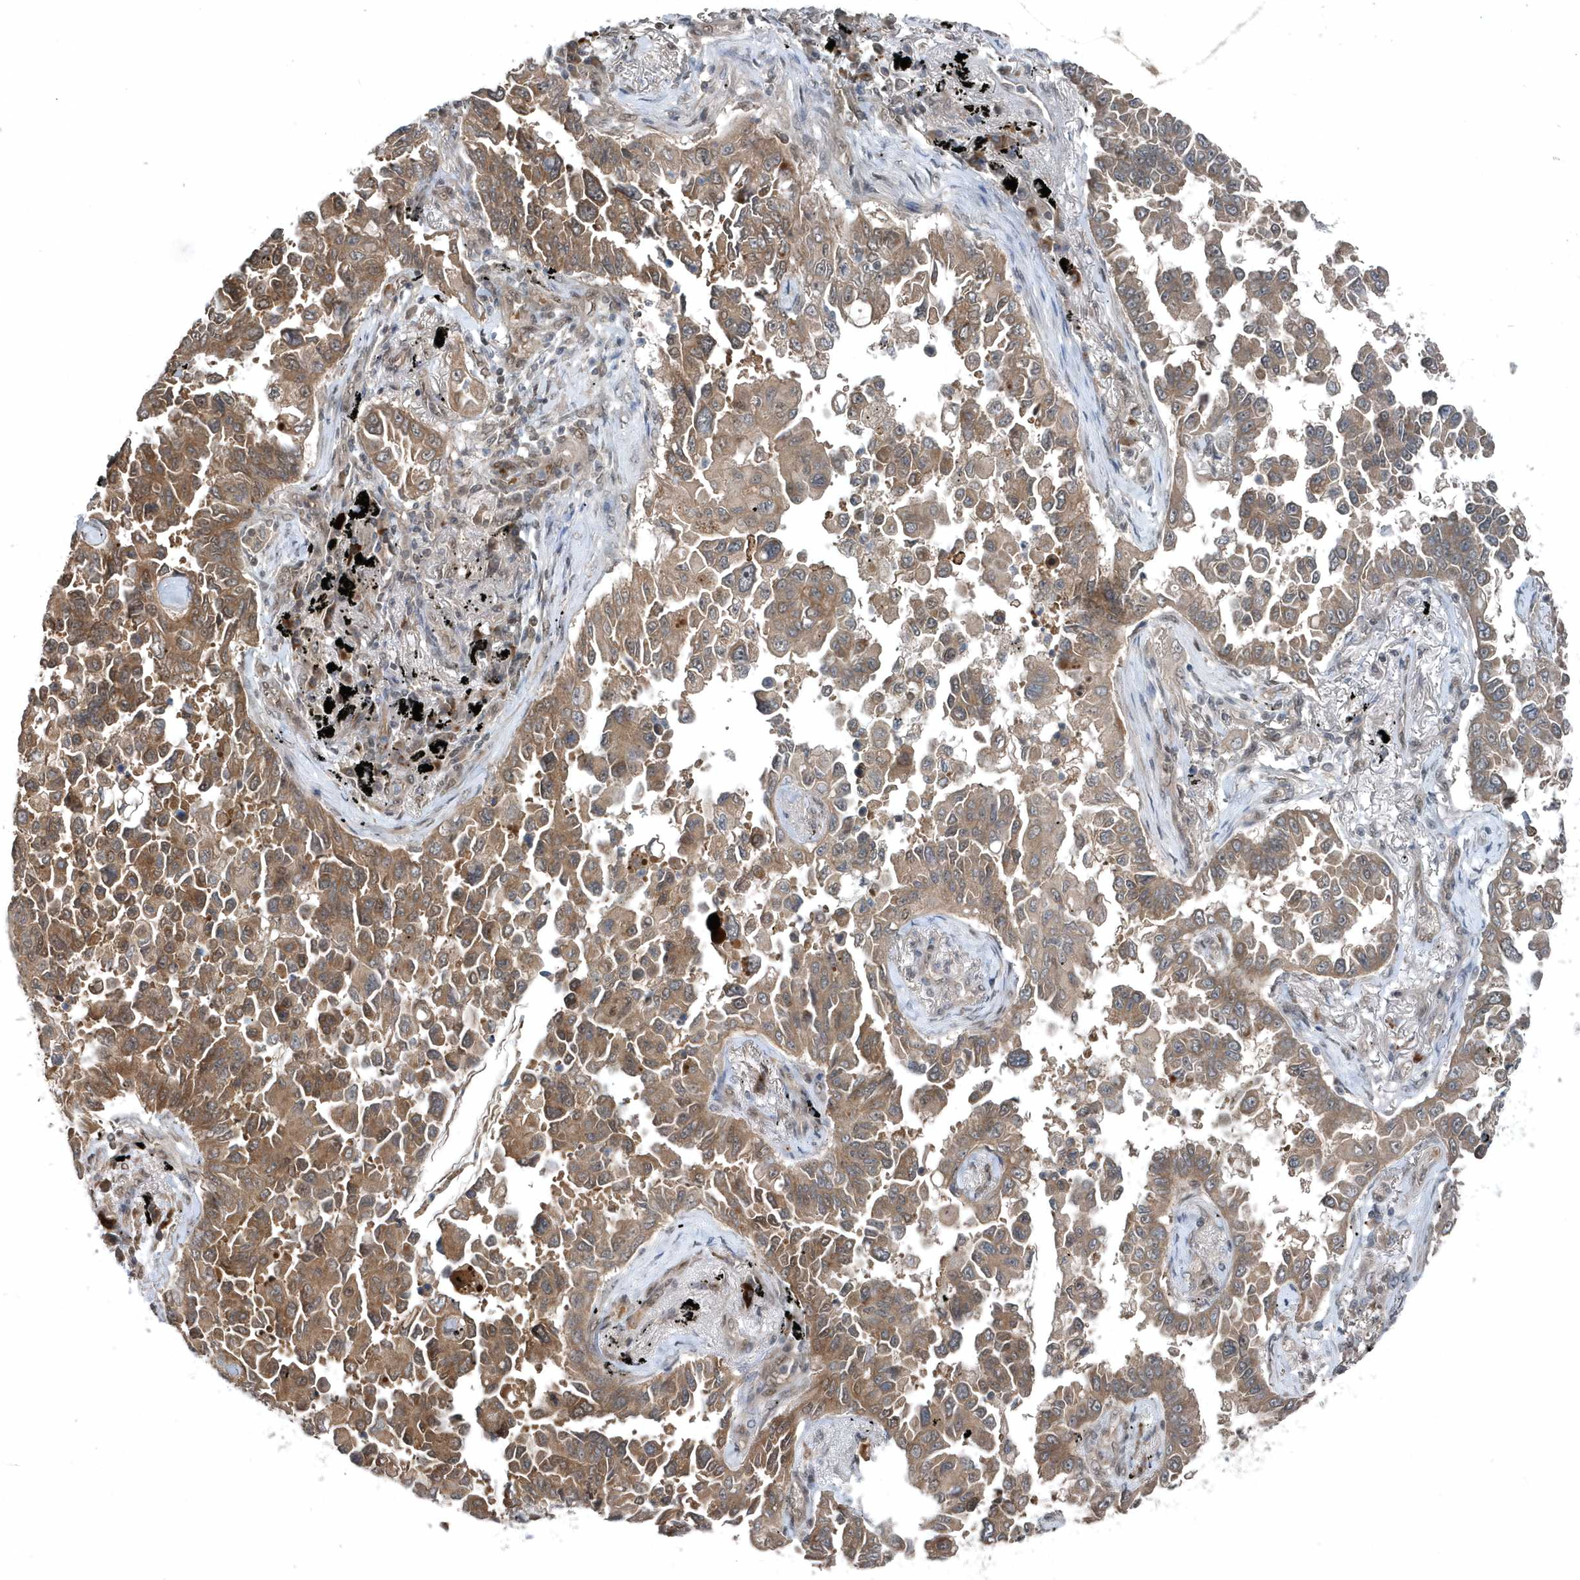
{"staining": {"intensity": "moderate", "quantity": ">75%", "location": "cytoplasmic/membranous"}, "tissue": "lung cancer", "cell_type": "Tumor cells", "image_type": "cancer", "snomed": [{"axis": "morphology", "description": "Adenocarcinoma, NOS"}, {"axis": "topography", "description": "Lung"}], "caption": "A micrograph of lung adenocarcinoma stained for a protein reveals moderate cytoplasmic/membranous brown staining in tumor cells.", "gene": "QTRT2", "patient": {"sex": "female", "age": 67}}